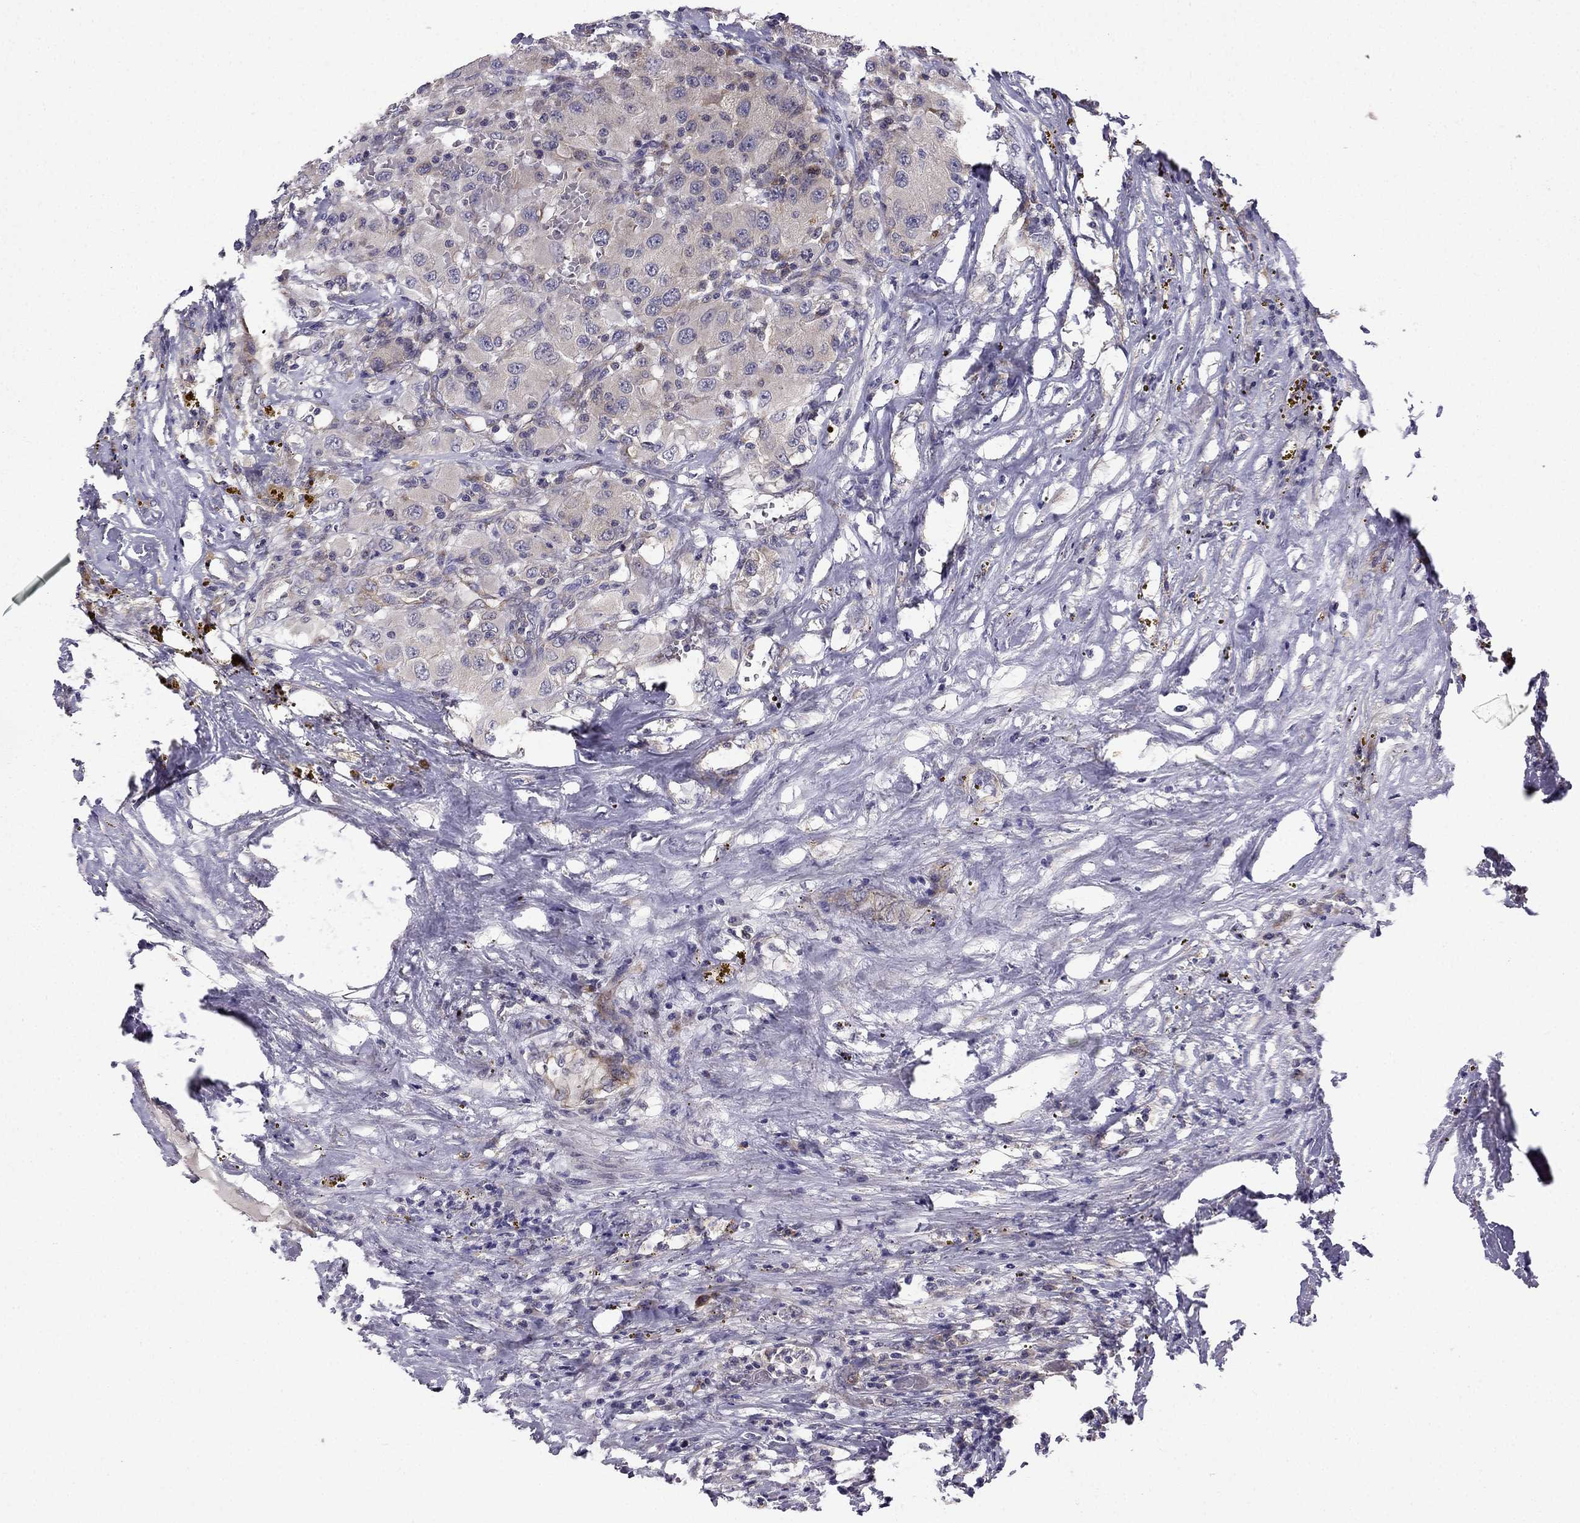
{"staining": {"intensity": "weak", "quantity": "<25%", "location": "cytoplasmic/membranous"}, "tissue": "renal cancer", "cell_type": "Tumor cells", "image_type": "cancer", "snomed": [{"axis": "morphology", "description": "Adenocarcinoma, NOS"}, {"axis": "topography", "description": "Kidney"}], "caption": "A micrograph of human renal cancer (adenocarcinoma) is negative for staining in tumor cells. (DAB IHC, high magnification).", "gene": "STXBP5", "patient": {"sex": "female", "age": 67}}